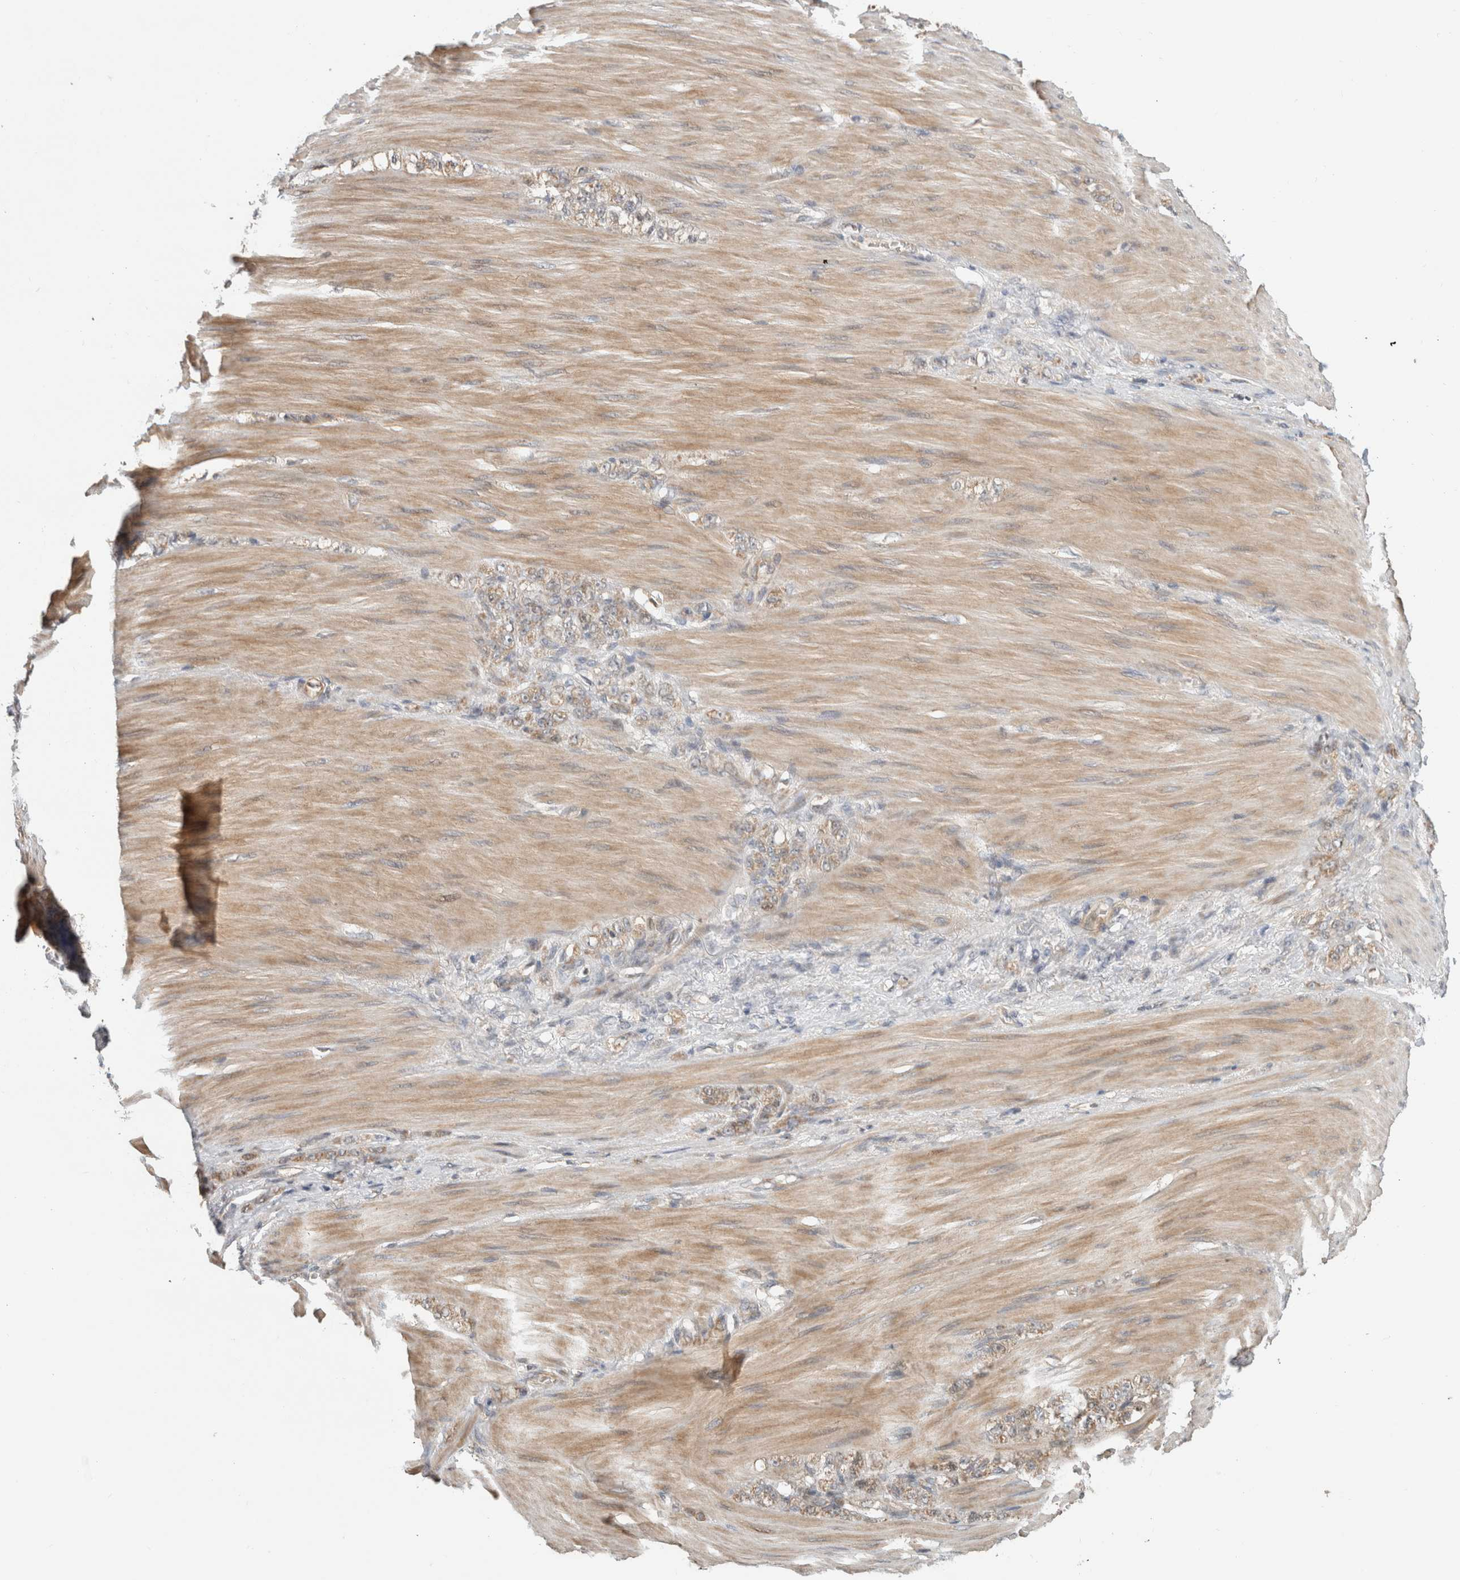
{"staining": {"intensity": "moderate", "quantity": ">75%", "location": "cytoplasmic/membranous"}, "tissue": "stomach cancer", "cell_type": "Tumor cells", "image_type": "cancer", "snomed": [{"axis": "morphology", "description": "Normal tissue, NOS"}, {"axis": "morphology", "description": "Adenocarcinoma, NOS"}, {"axis": "topography", "description": "Stomach"}], "caption": "IHC photomicrograph of human stomach cancer (adenocarcinoma) stained for a protein (brown), which displays medium levels of moderate cytoplasmic/membranous positivity in about >75% of tumor cells.", "gene": "GINS4", "patient": {"sex": "male", "age": 82}}